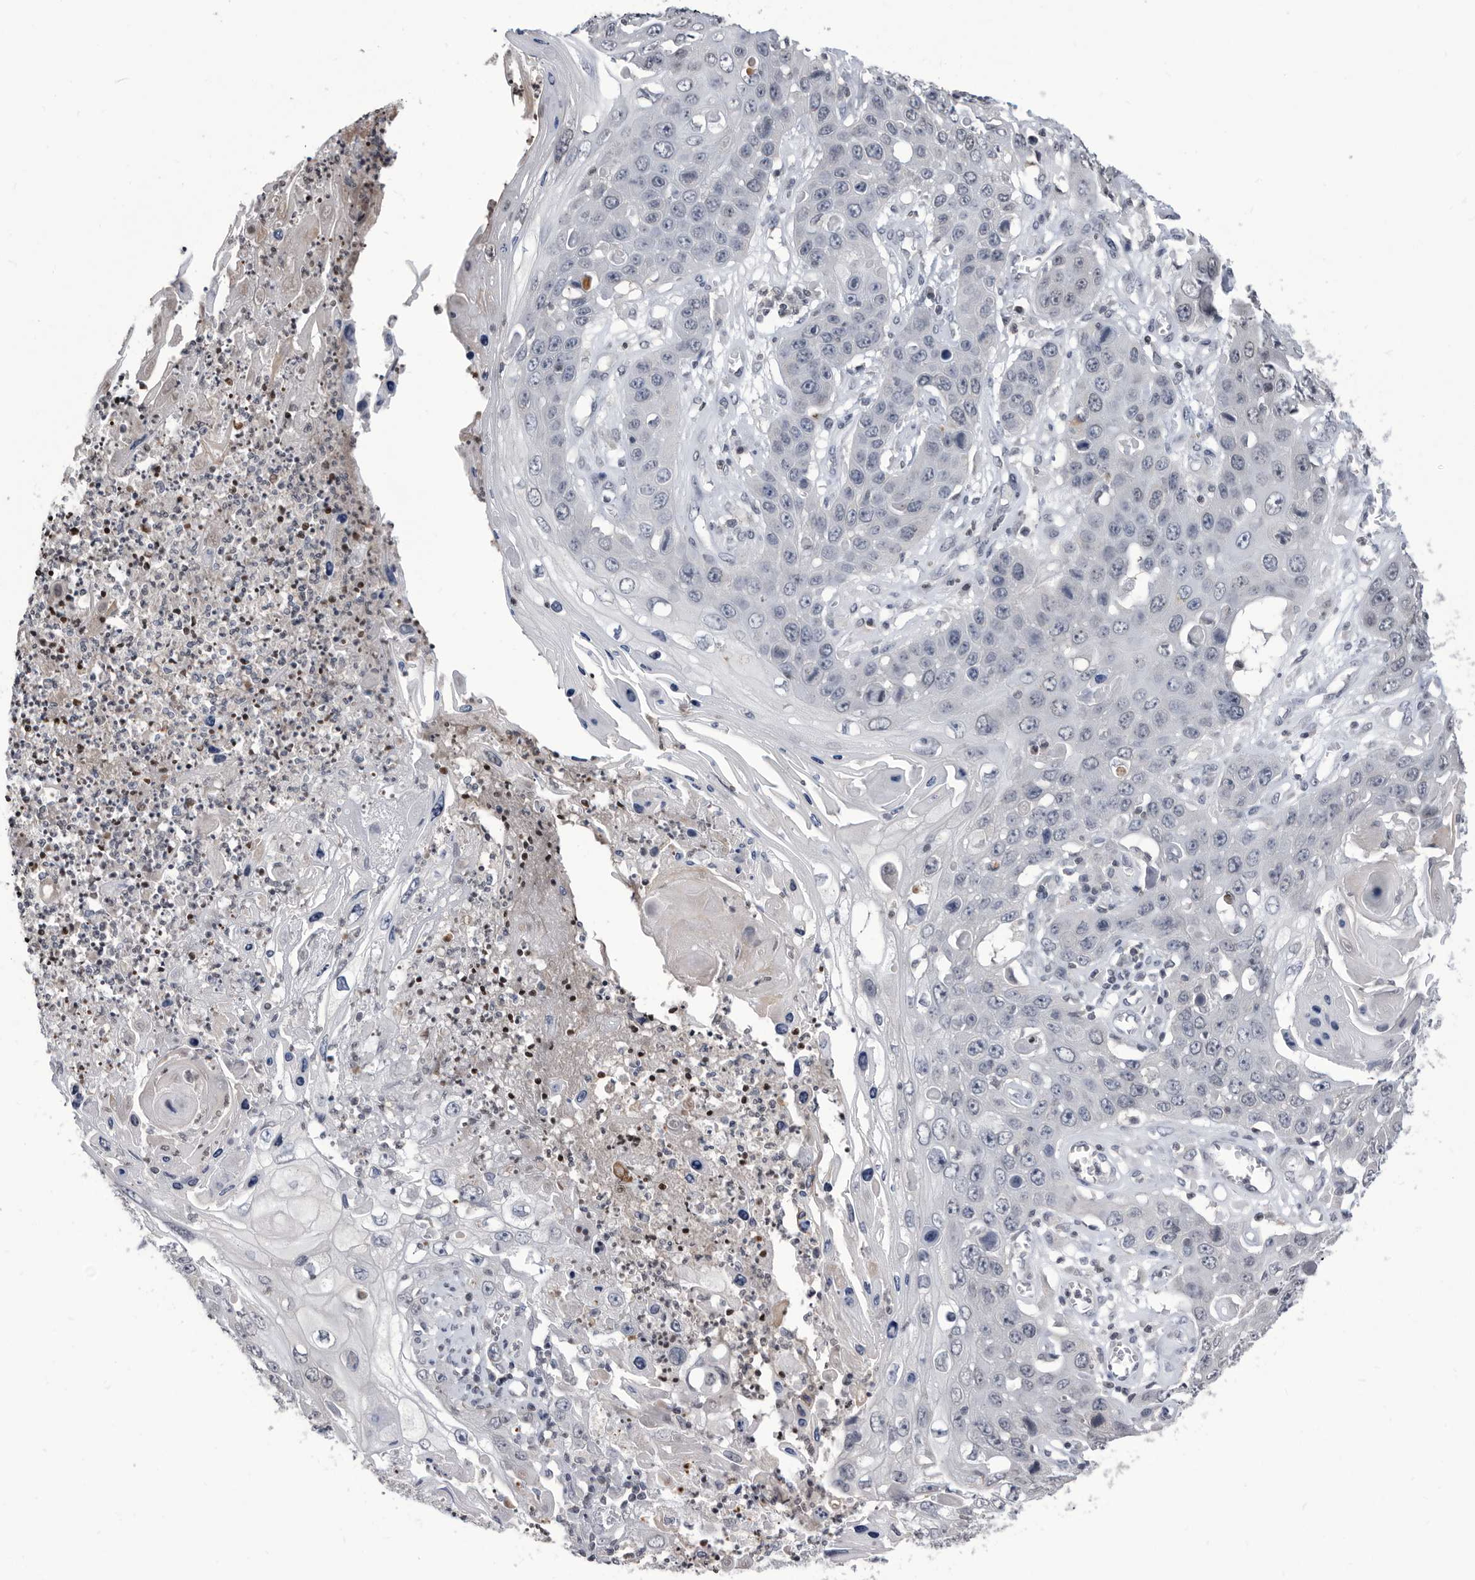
{"staining": {"intensity": "negative", "quantity": "none", "location": "none"}, "tissue": "skin cancer", "cell_type": "Tumor cells", "image_type": "cancer", "snomed": [{"axis": "morphology", "description": "Squamous cell carcinoma, NOS"}, {"axis": "topography", "description": "Skin"}], "caption": "Squamous cell carcinoma (skin) was stained to show a protein in brown. There is no significant expression in tumor cells.", "gene": "TSTD1", "patient": {"sex": "male", "age": 55}}